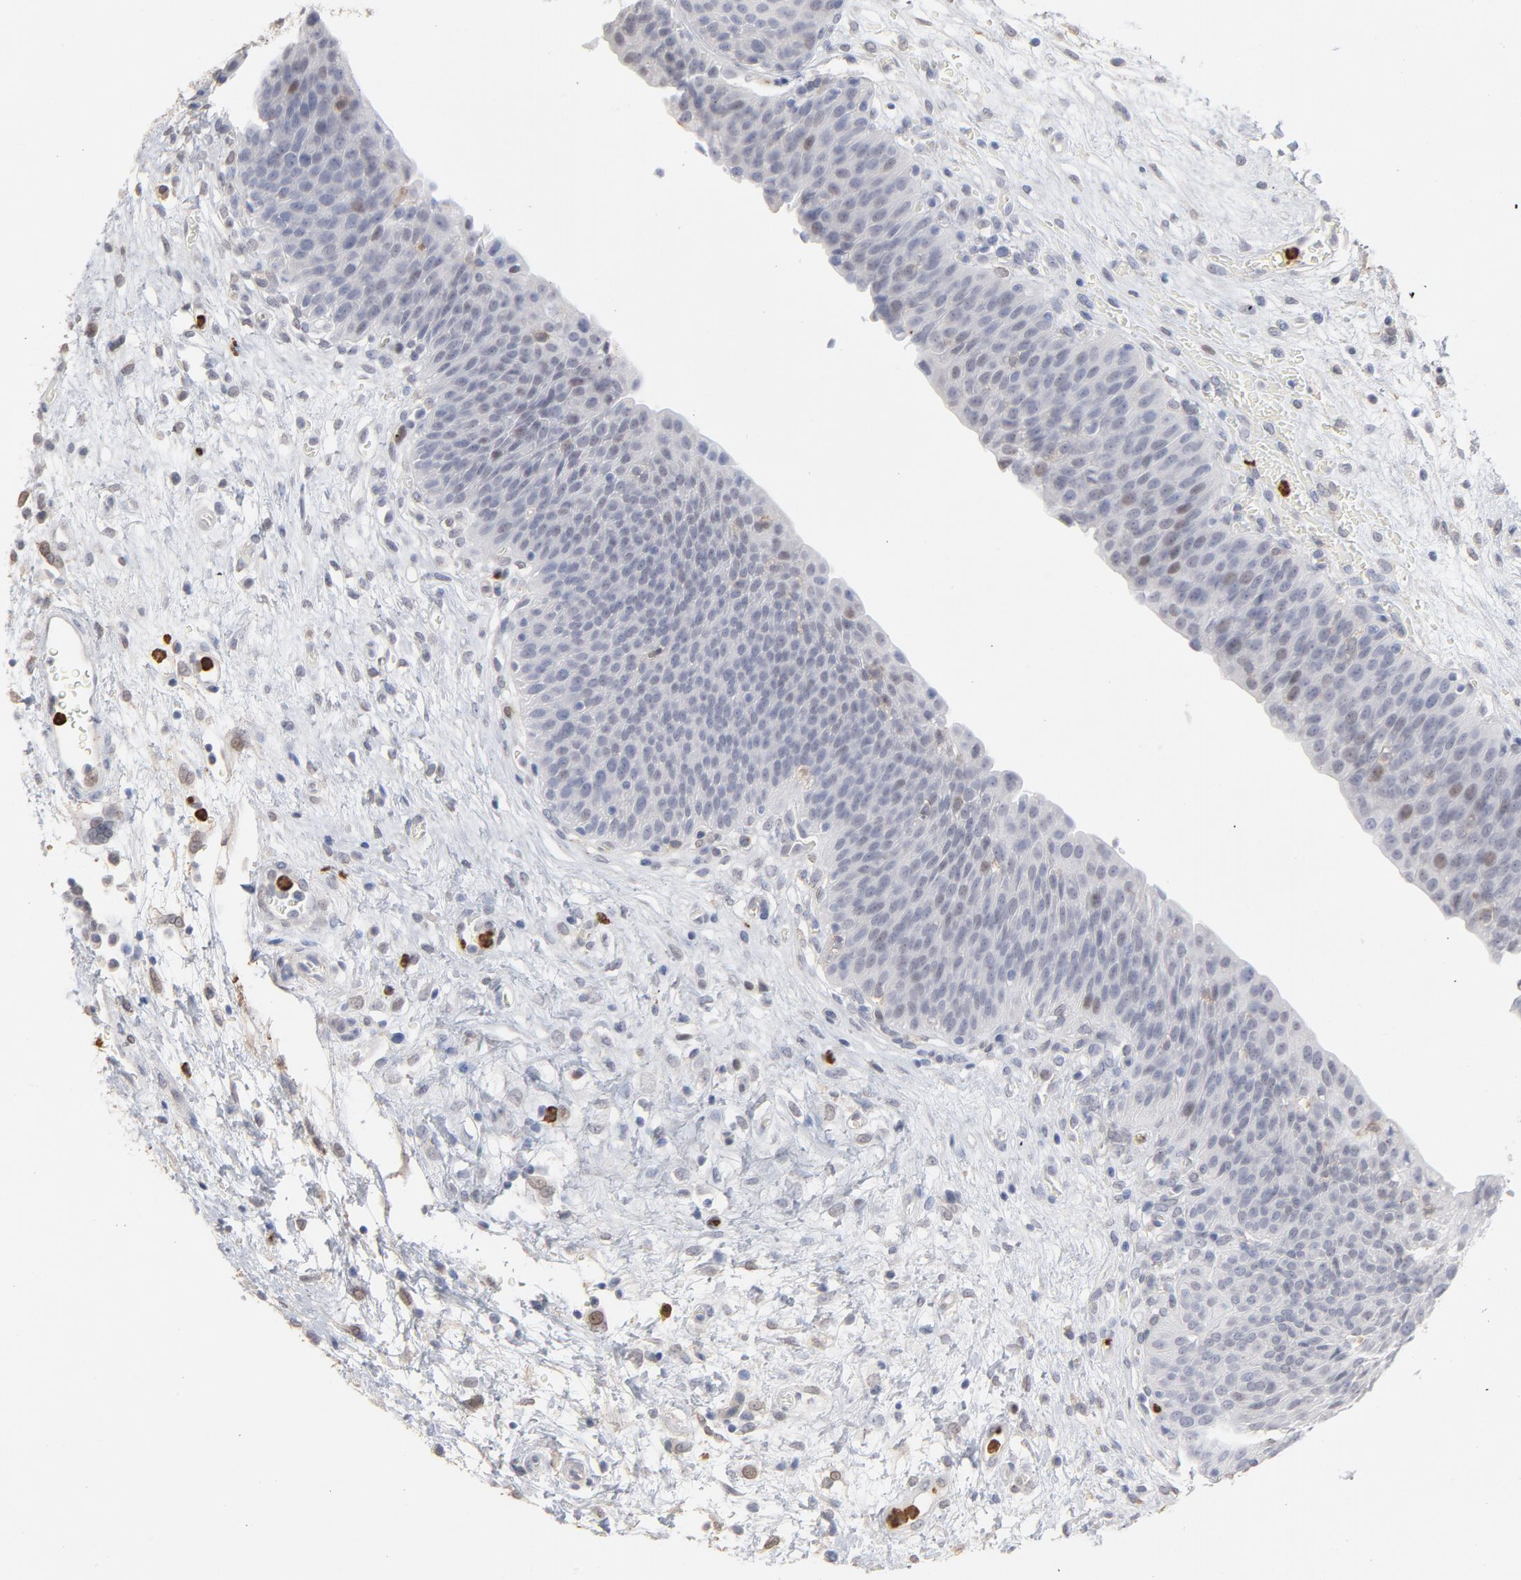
{"staining": {"intensity": "weak", "quantity": "<25%", "location": "nuclear"}, "tissue": "urinary bladder", "cell_type": "Urothelial cells", "image_type": "normal", "snomed": [{"axis": "morphology", "description": "Normal tissue, NOS"}, {"axis": "topography", "description": "Smooth muscle"}, {"axis": "topography", "description": "Urinary bladder"}], "caption": "Urothelial cells show no significant protein staining in unremarkable urinary bladder. (DAB immunohistochemistry, high magnification).", "gene": "PNMA1", "patient": {"sex": "male", "age": 35}}